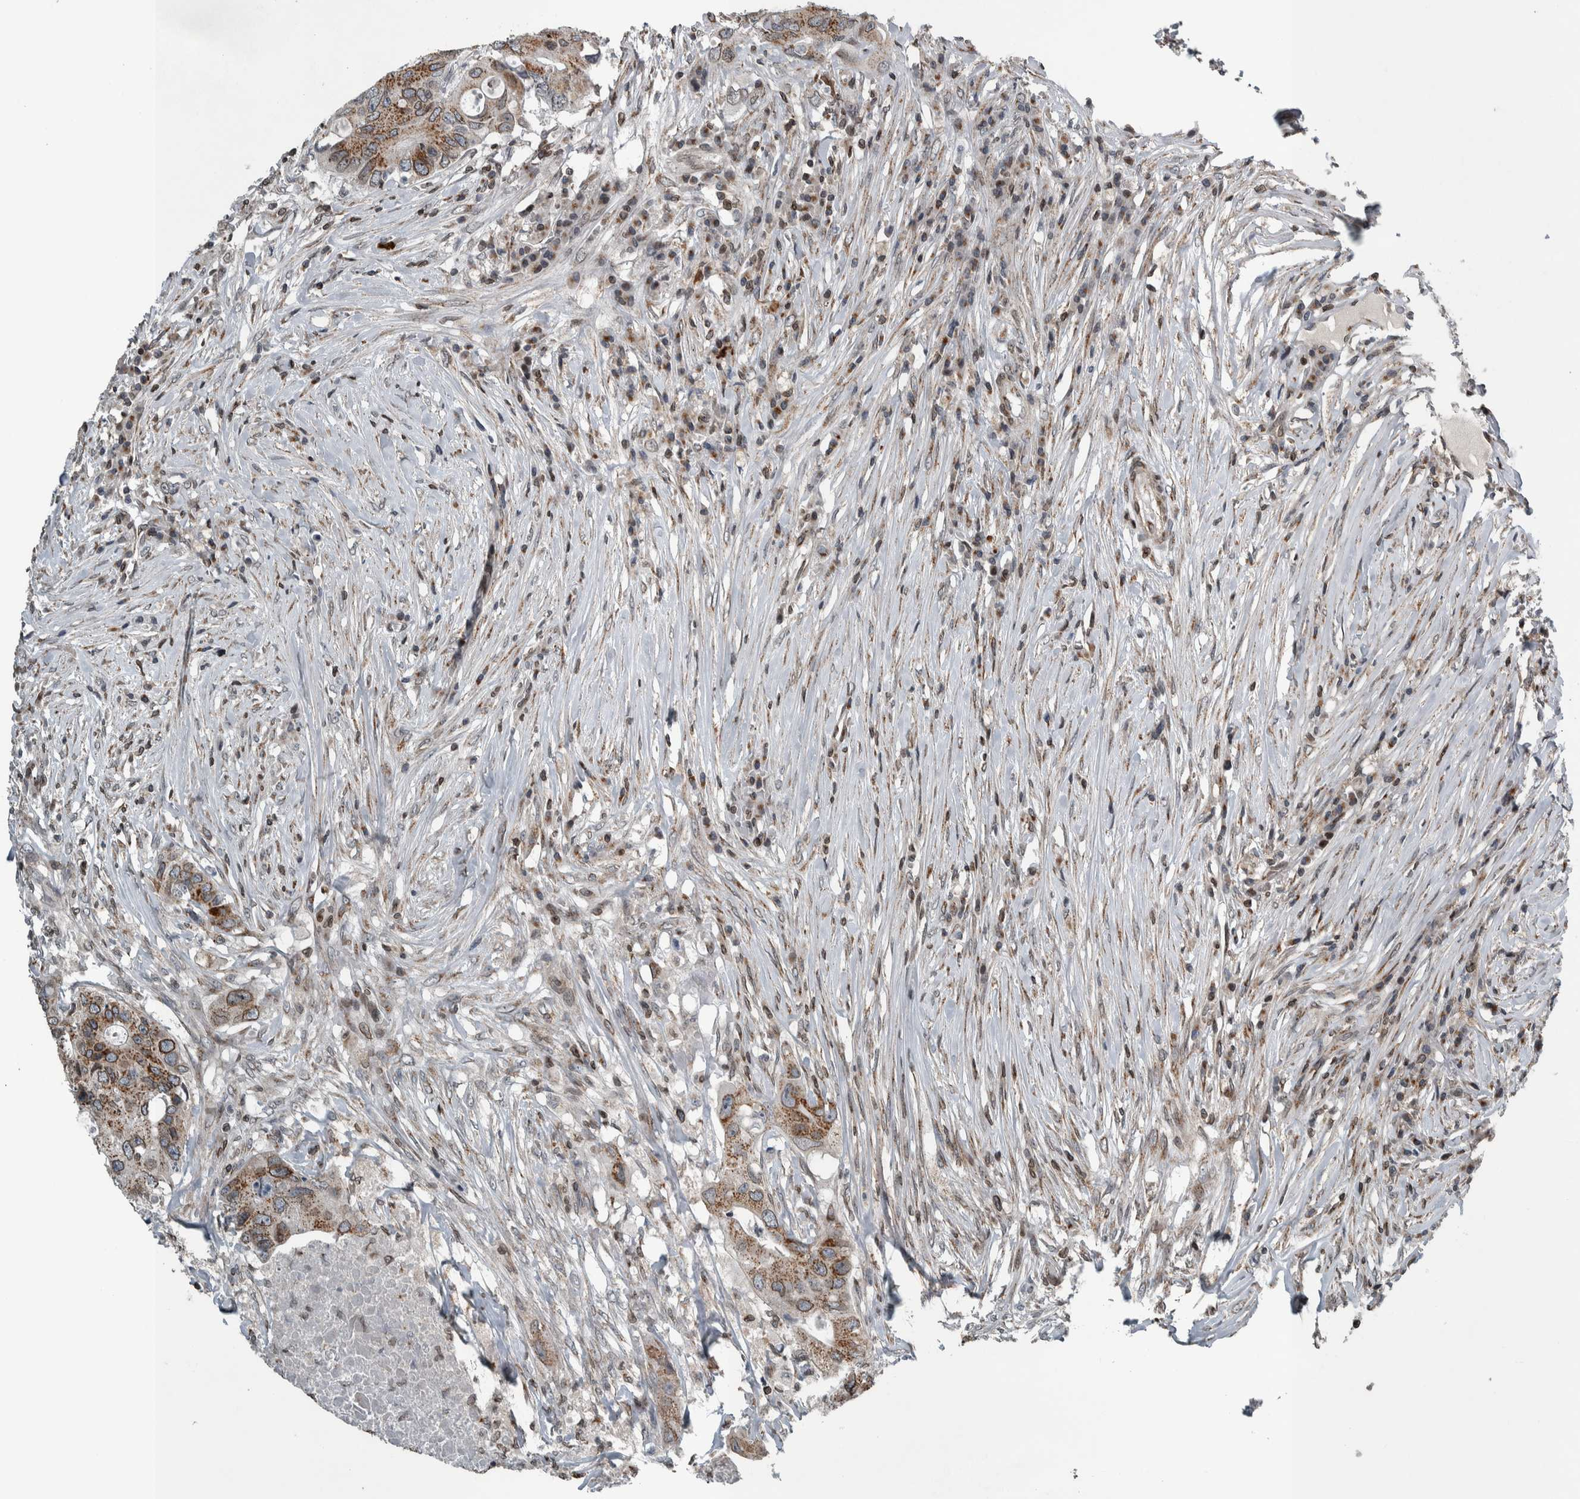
{"staining": {"intensity": "moderate", "quantity": "25%-75%", "location": "cytoplasmic/membranous,nuclear"}, "tissue": "colorectal cancer", "cell_type": "Tumor cells", "image_type": "cancer", "snomed": [{"axis": "morphology", "description": "Adenocarcinoma, NOS"}, {"axis": "topography", "description": "Colon"}], "caption": "Protein staining reveals moderate cytoplasmic/membranous and nuclear expression in approximately 25%-75% of tumor cells in adenocarcinoma (colorectal).", "gene": "FAM135B", "patient": {"sex": "male", "age": 71}}